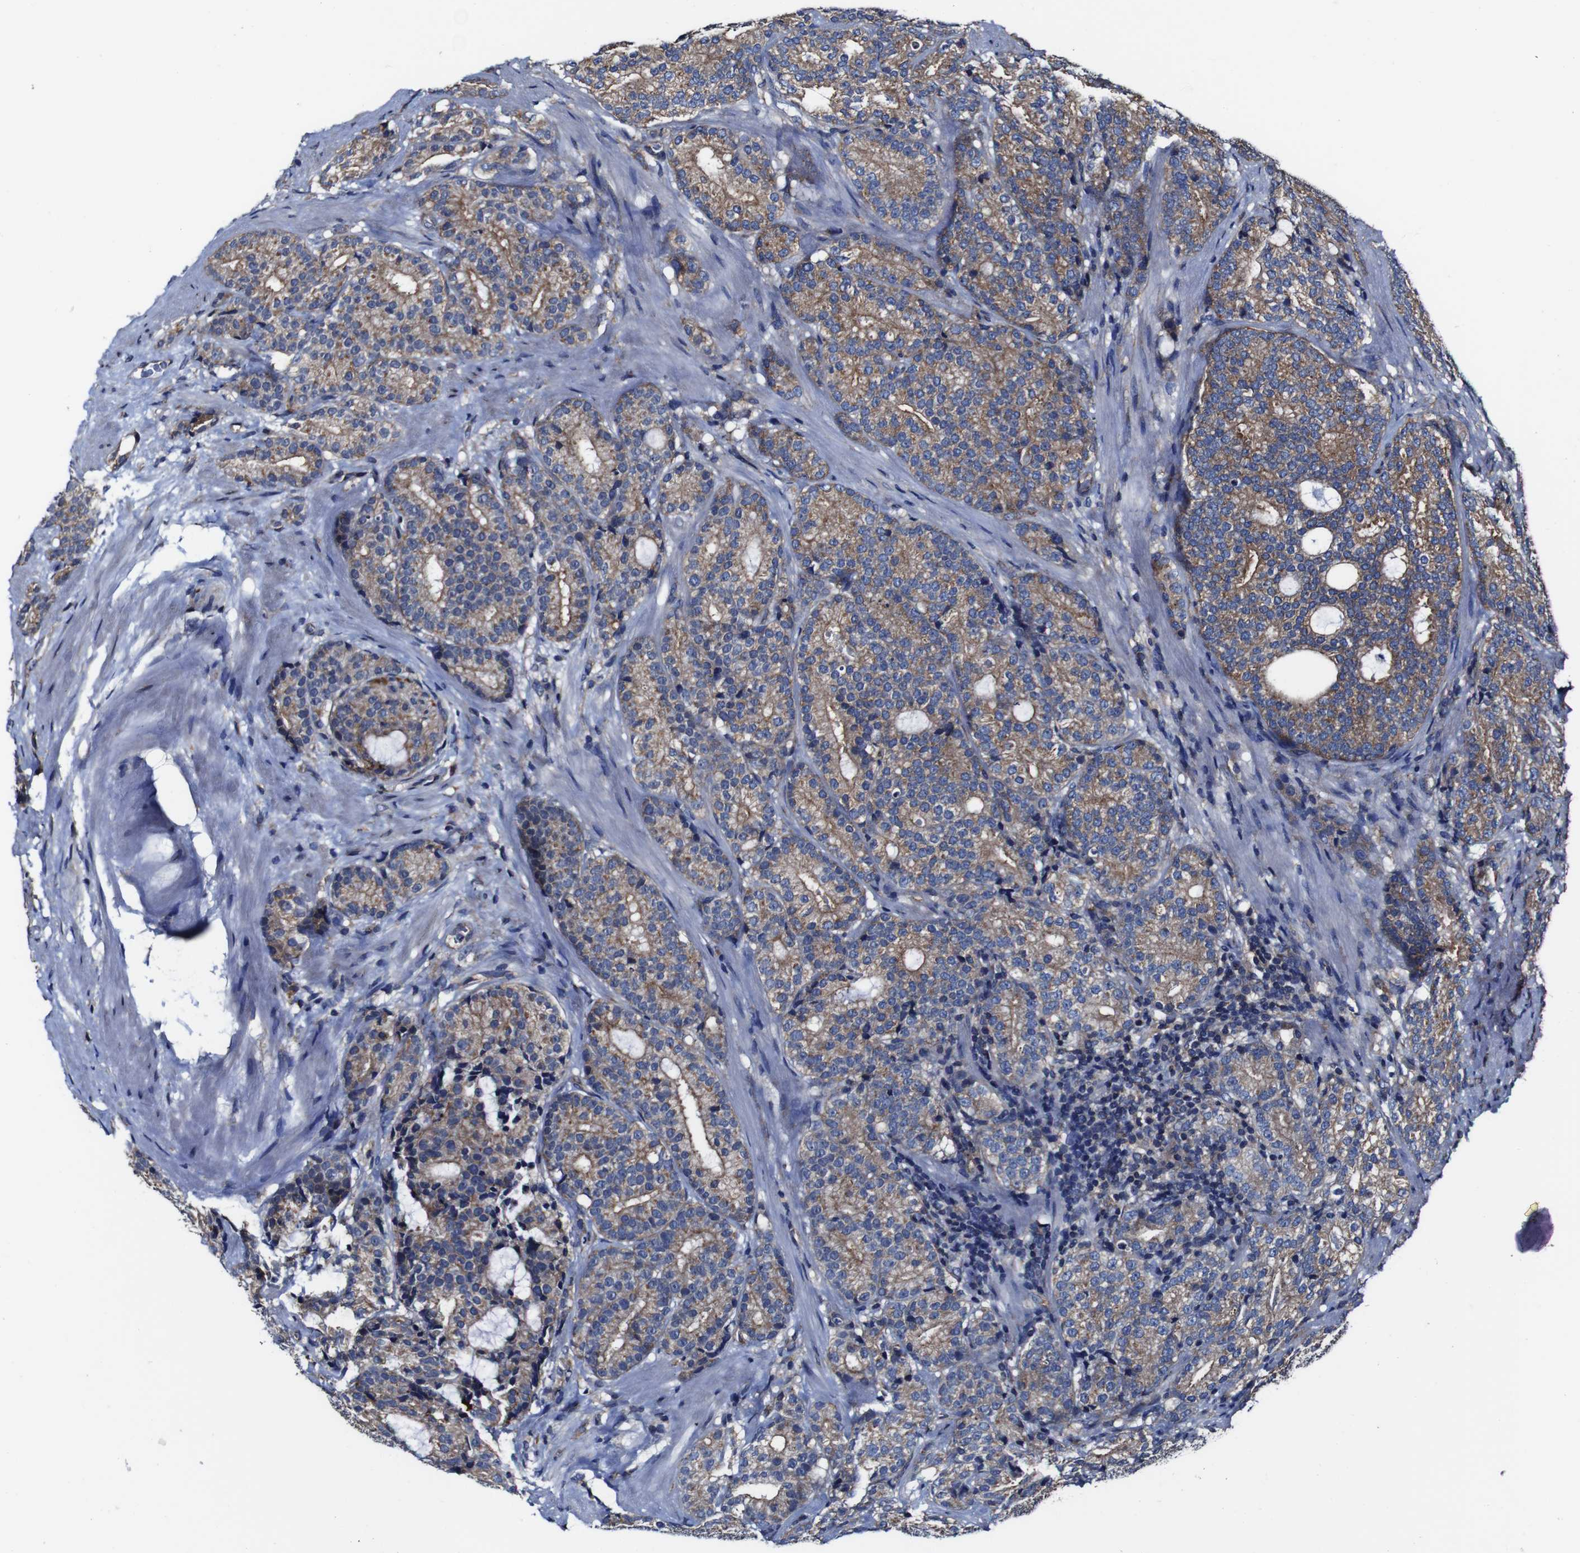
{"staining": {"intensity": "moderate", "quantity": ">75%", "location": "cytoplasmic/membranous"}, "tissue": "prostate cancer", "cell_type": "Tumor cells", "image_type": "cancer", "snomed": [{"axis": "morphology", "description": "Adenocarcinoma, High grade"}, {"axis": "topography", "description": "Prostate"}], "caption": "DAB immunohistochemical staining of adenocarcinoma (high-grade) (prostate) demonstrates moderate cytoplasmic/membranous protein expression in about >75% of tumor cells.", "gene": "CSF1R", "patient": {"sex": "male", "age": 61}}